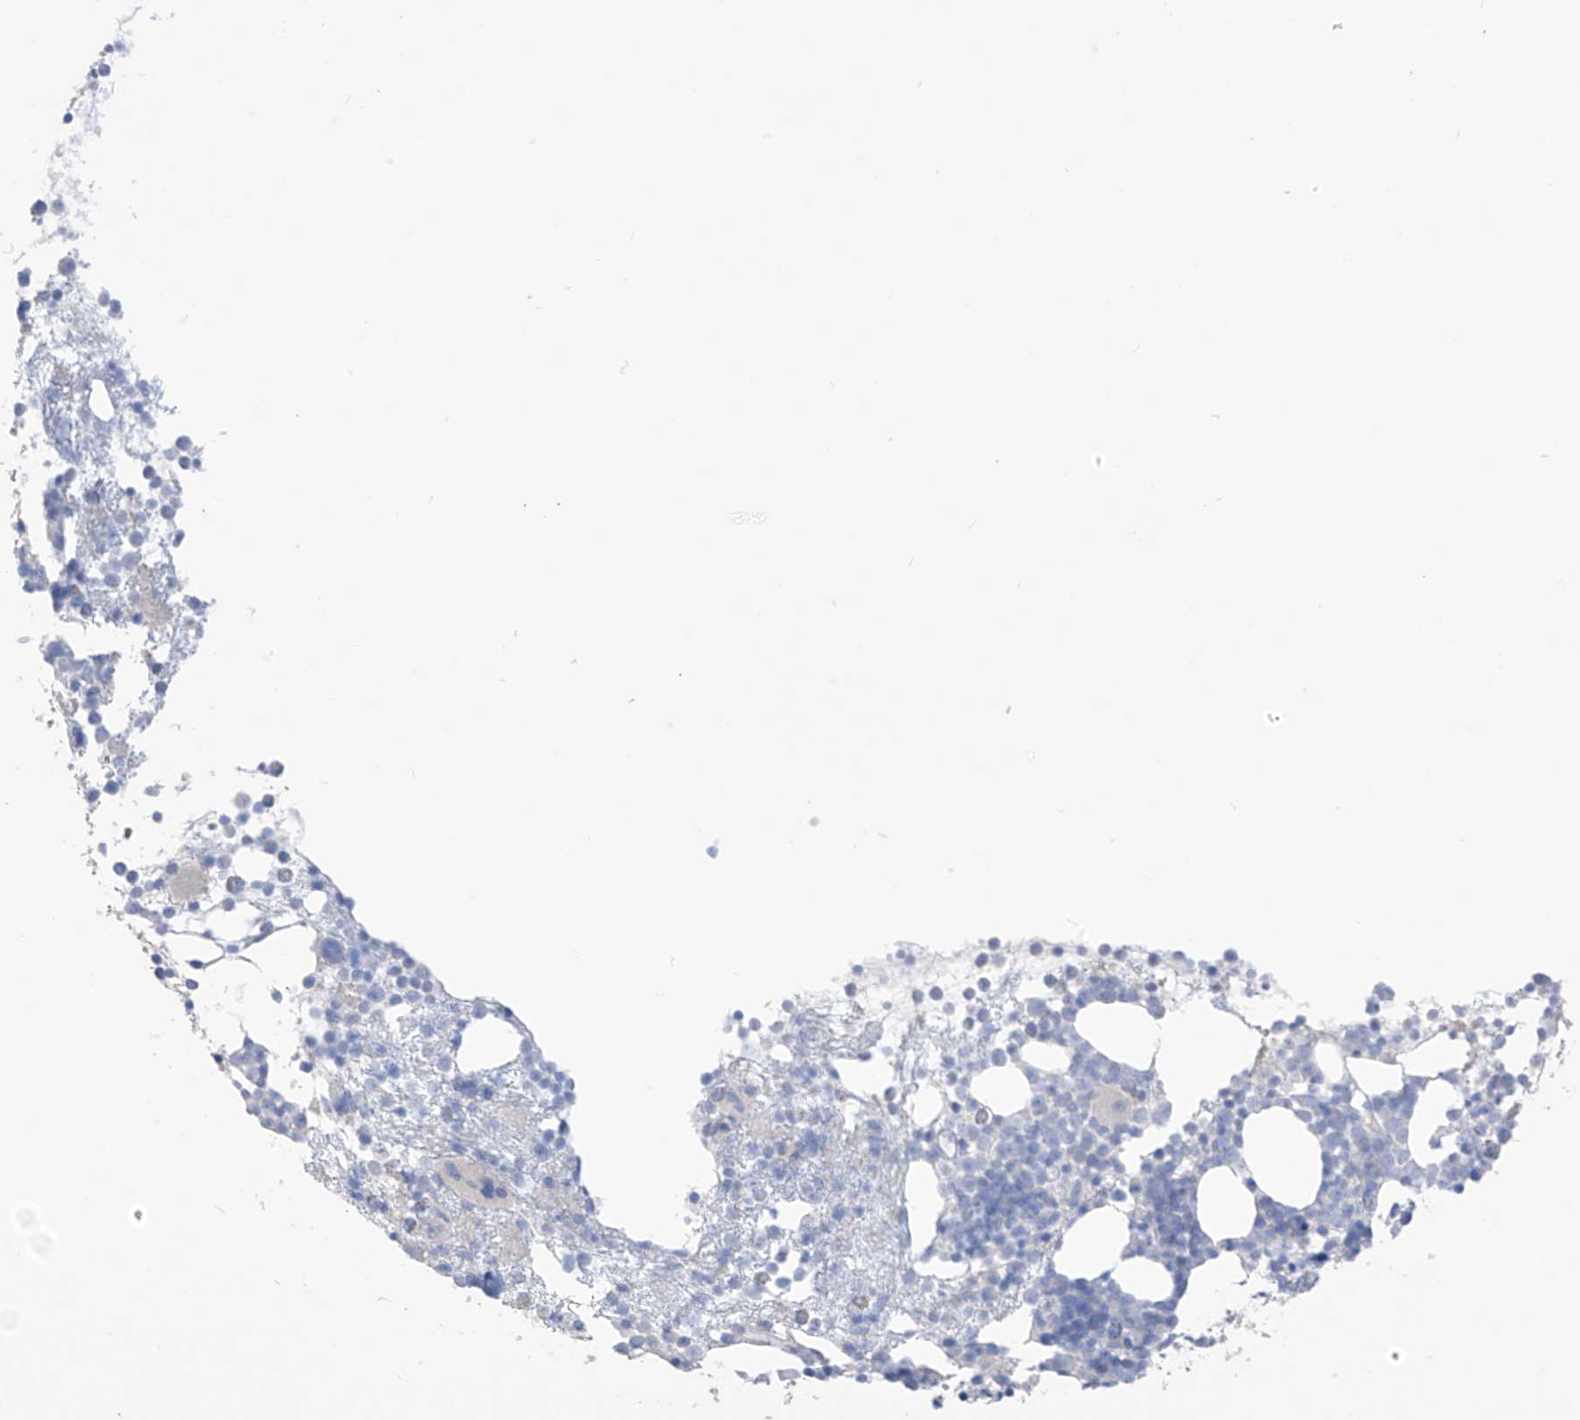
{"staining": {"intensity": "negative", "quantity": "none", "location": "none"}, "tissue": "bone marrow", "cell_type": "Hematopoietic cells", "image_type": "normal", "snomed": [{"axis": "morphology", "description": "Normal tissue, NOS"}, {"axis": "topography", "description": "Bone marrow"}], "caption": "The IHC micrograph has no significant expression in hematopoietic cells of bone marrow.", "gene": "ASPRV1", "patient": {"sex": "female", "age": 57}}